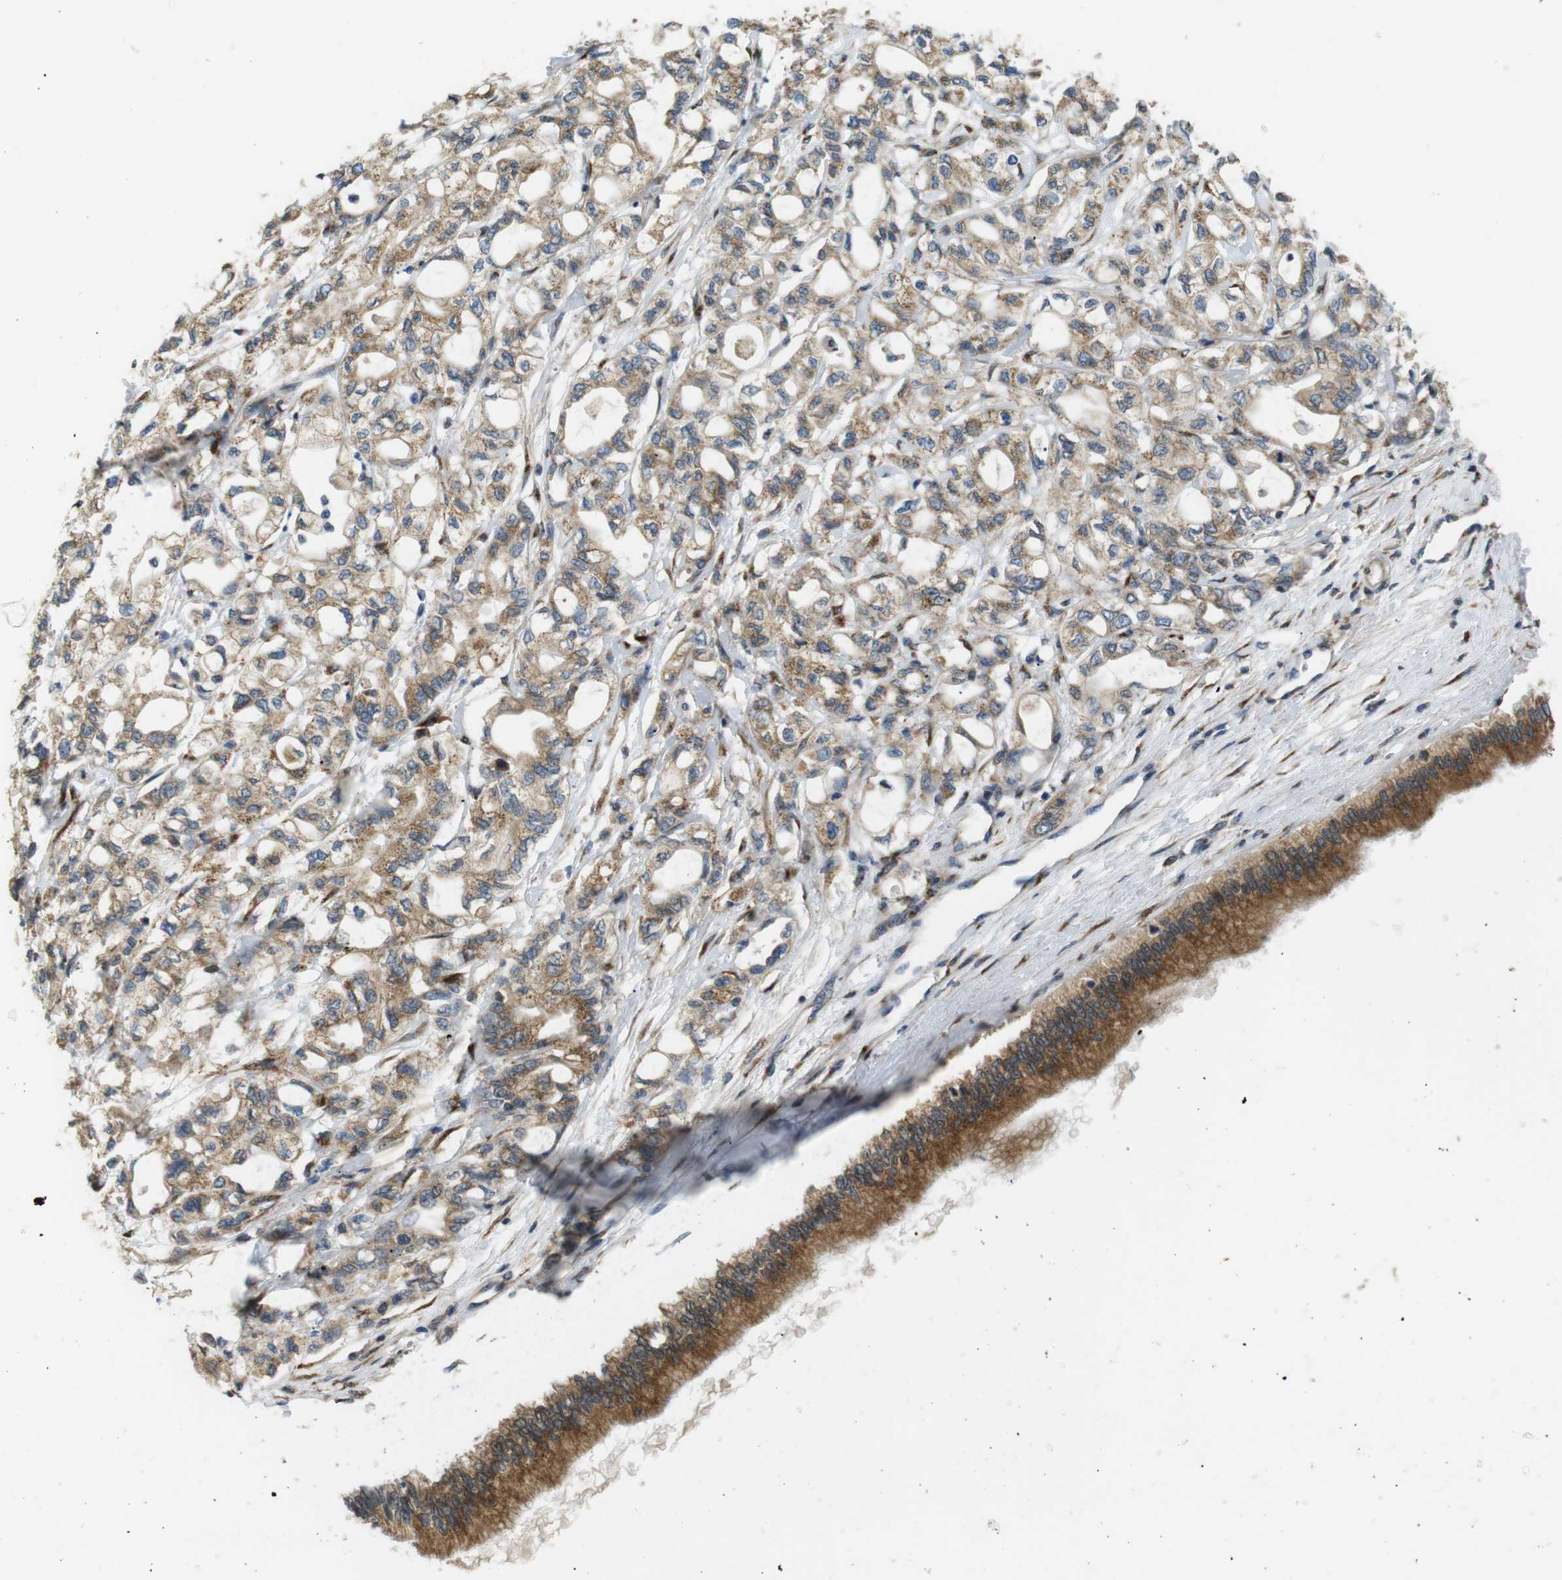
{"staining": {"intensity": "moderate", "quantity": ">75%", "location": "cytoplasmic/membranous"}, "tissue": "pancreatic cancer", "cell_type": "Tumor cells", "image_type": "cancer", "snomed": [{"axis": "morphology", "description": "Adenocarcinoma, NOS"}, {"axis": "topography", "description": "Pancreas"}], "caption": "Protein analysis of pancreatic cancer (adenocarcinoma) tissue exhibits moderate cytoplasmic/membranous positivity in approximately >75% of tumor cells.", "gene": "TMEM143", "patient": {"sex": "male", "age": 79}}